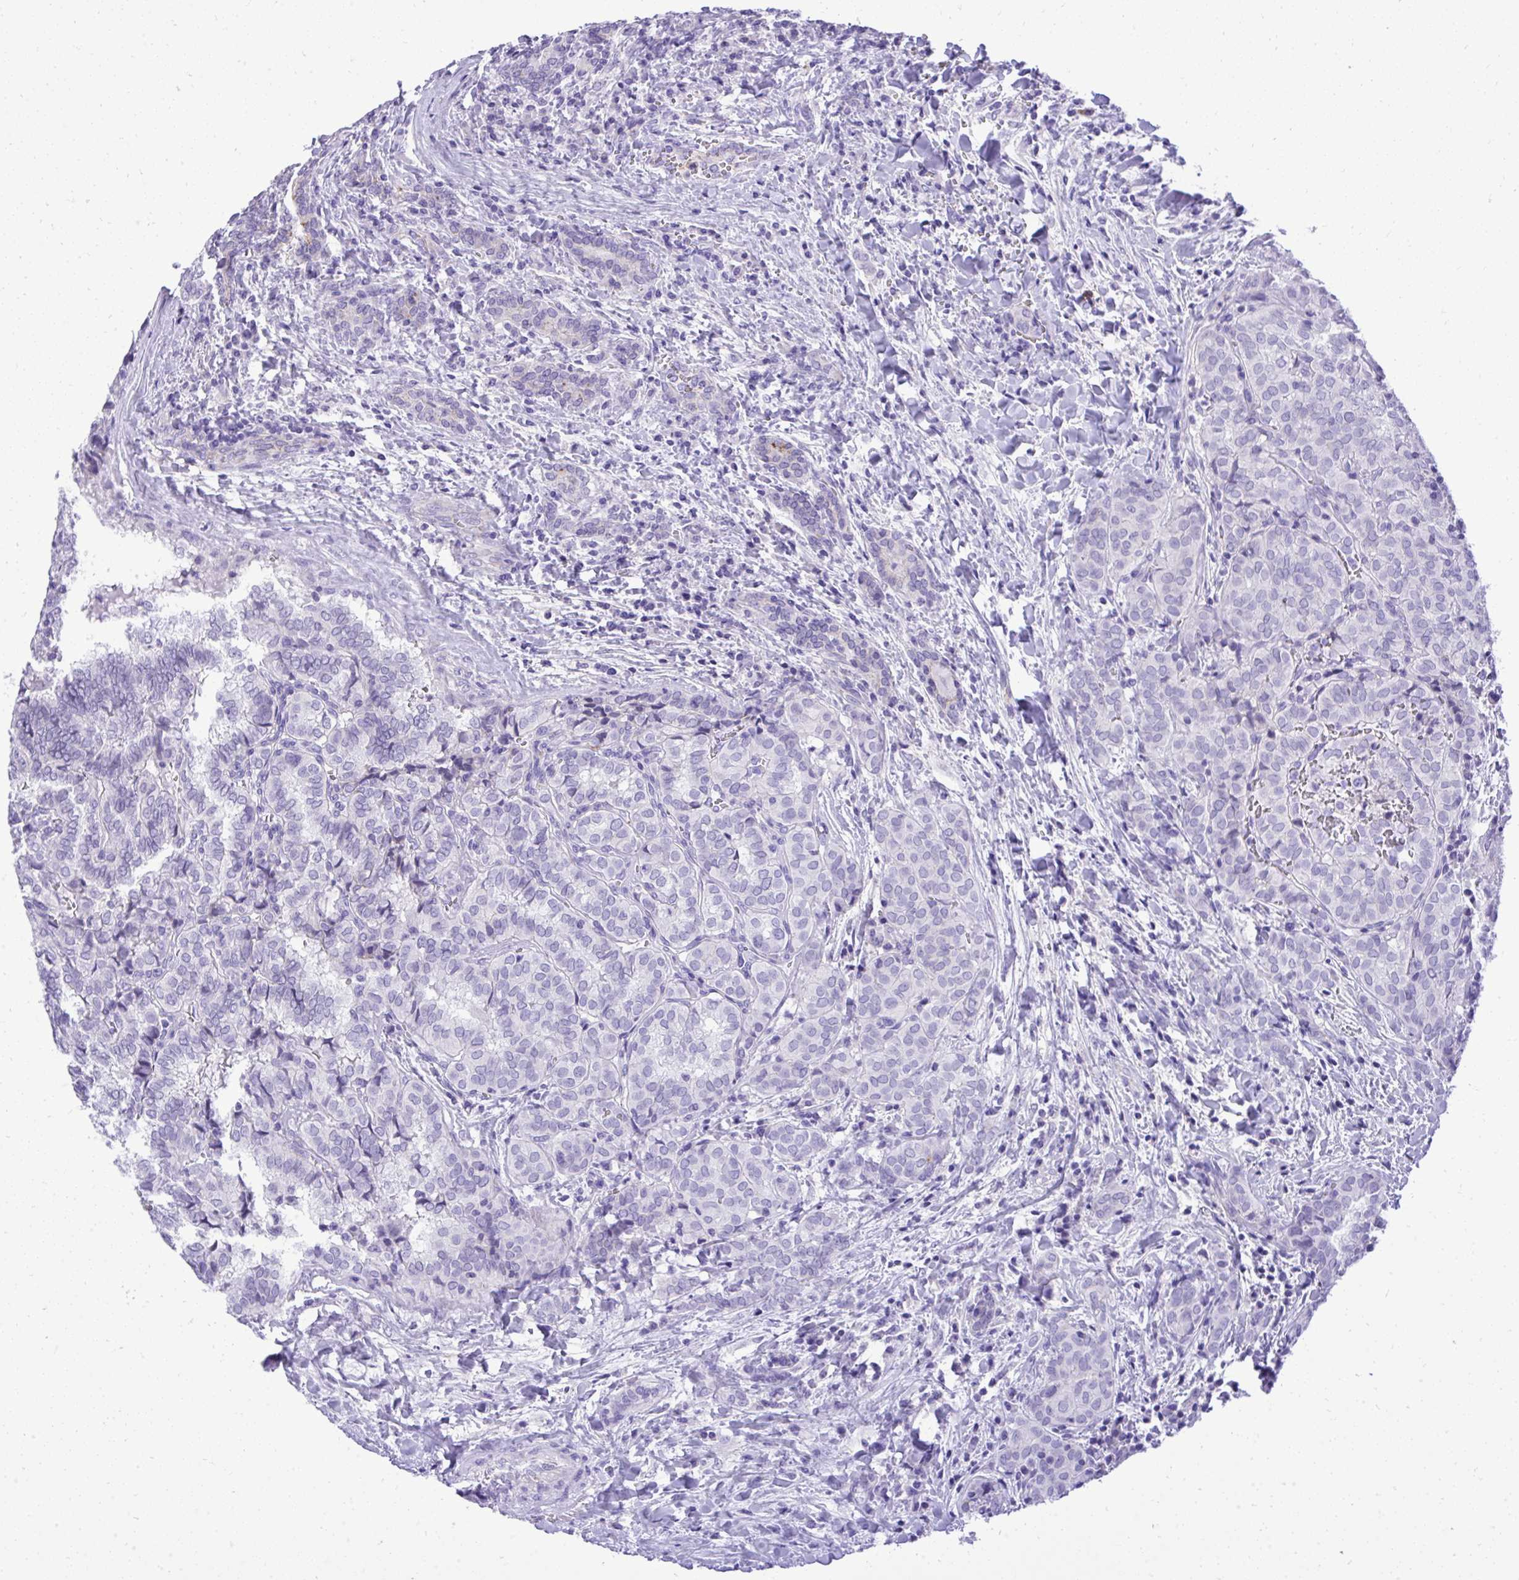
{"staining": {"intensity": "negative", "quantity": "none", "location": "none"}, "tissue": "thyroid cancer", "cell_type": "Tumor cells", "image_type": "cancer", "snomed": [{"axis": "morphology", "description": "Papillary adenocarcinoma, NOS"}, {"axis": "topography", "description": "Thyroid gland"}], "caption": "A micrograph of human thyroid cancer (papillary adenocarcinoma) is negative for staining in tumor cells.", "gene": "ST6GALNAC3", "patient": {"sex": "female", "age": 30}}